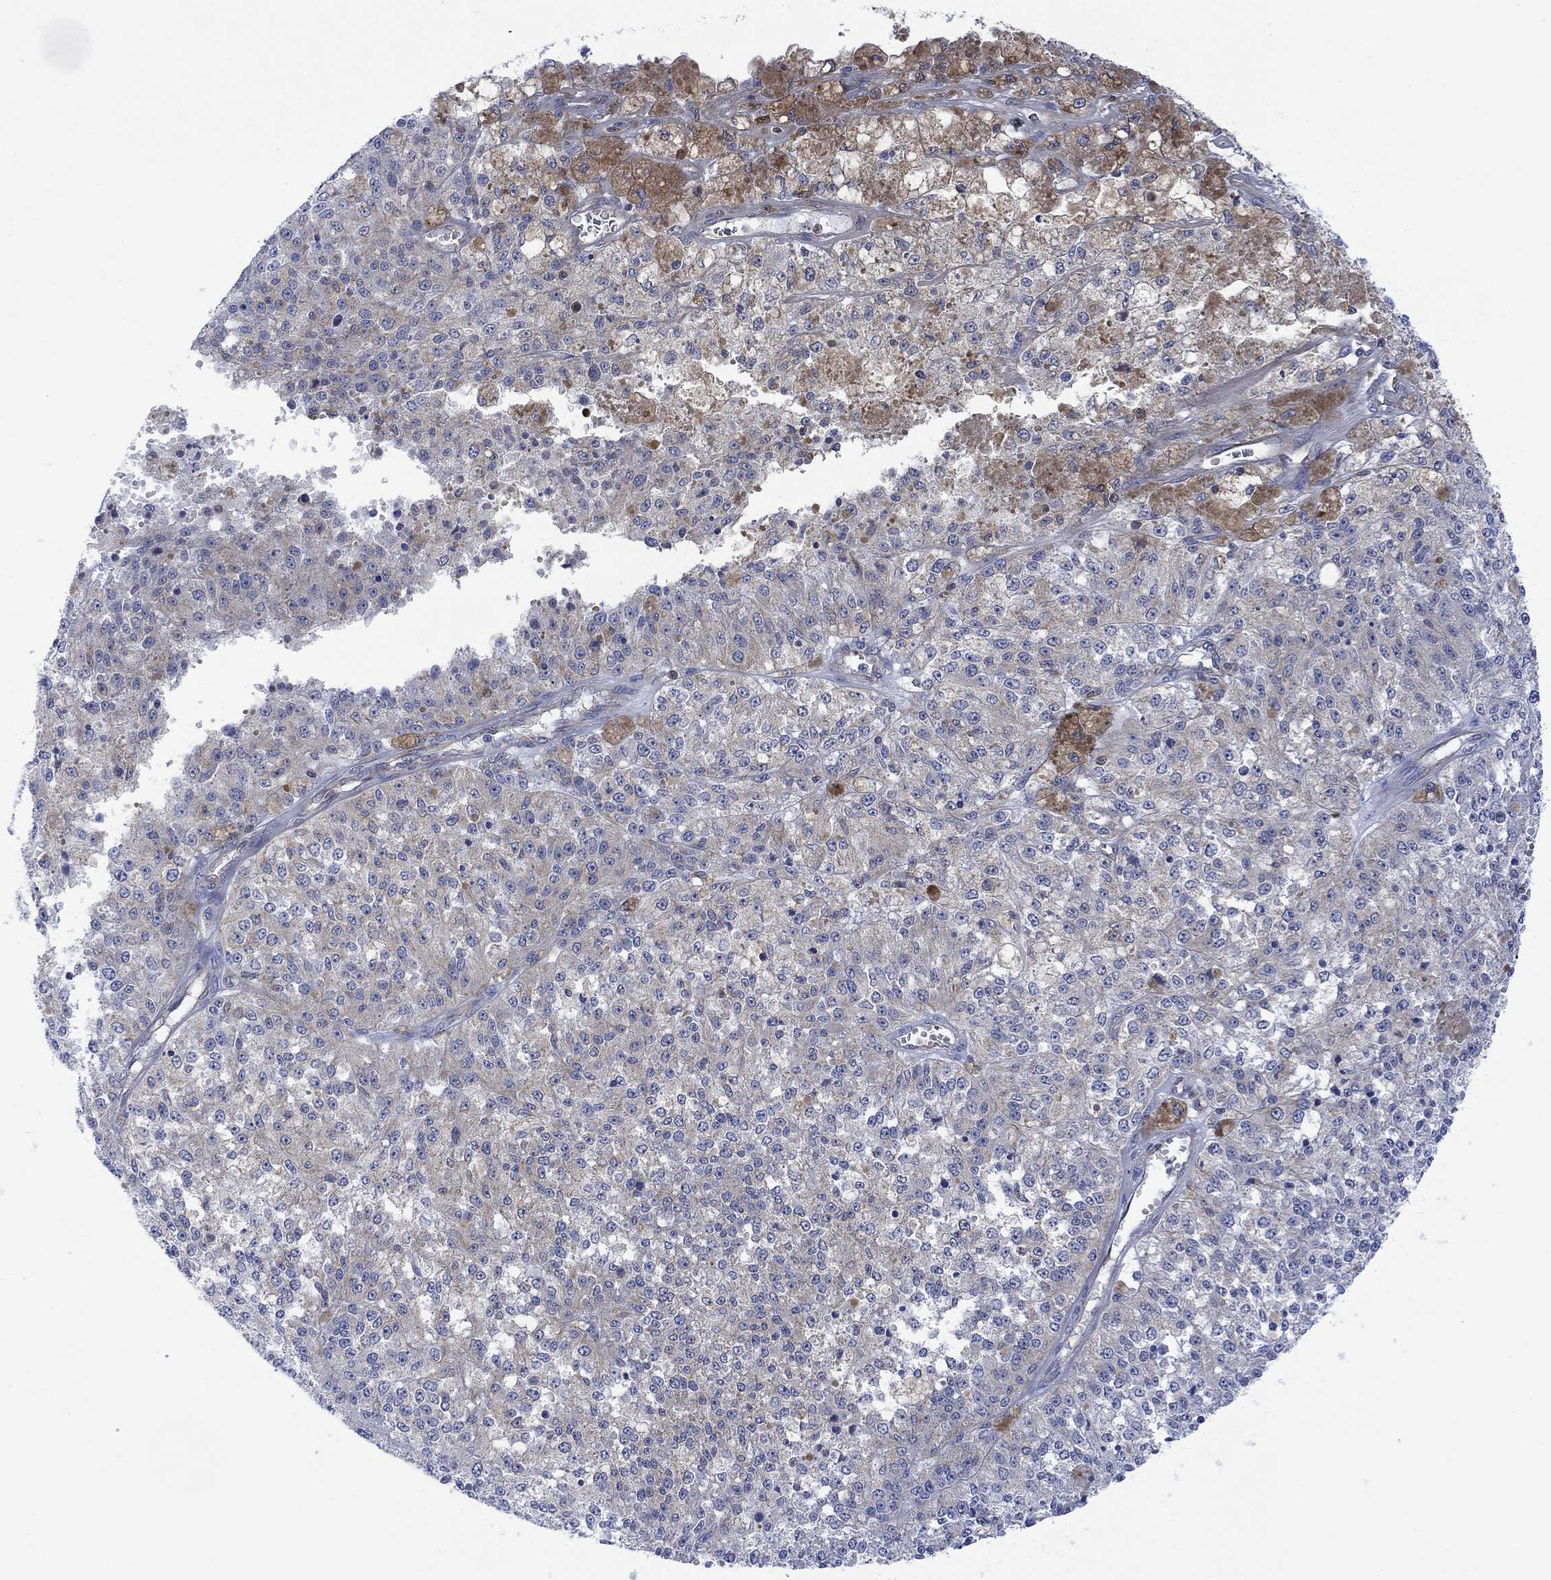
{"staining": {"intensity": "weak", "quantity": "25%-75%", "location": "cytoplasmic/membranous"}, "tissue": "melanoma", "cell_type": "Tumor cells", "image_type": "cancer", "snomed": [{"axis": "morphology", "description": "Malignant melanoma, Metastatic site"}, {"axis": "topography", "description": "Lymph node"}], "caption": "Immunohistochemical staining of human melanoma demonstrates weak cytoplasmic/membranous protein expression in about 25%-75% of tumor cells.", "gene": "GBP5", "patient": {"sex": "female", "age": 64}}